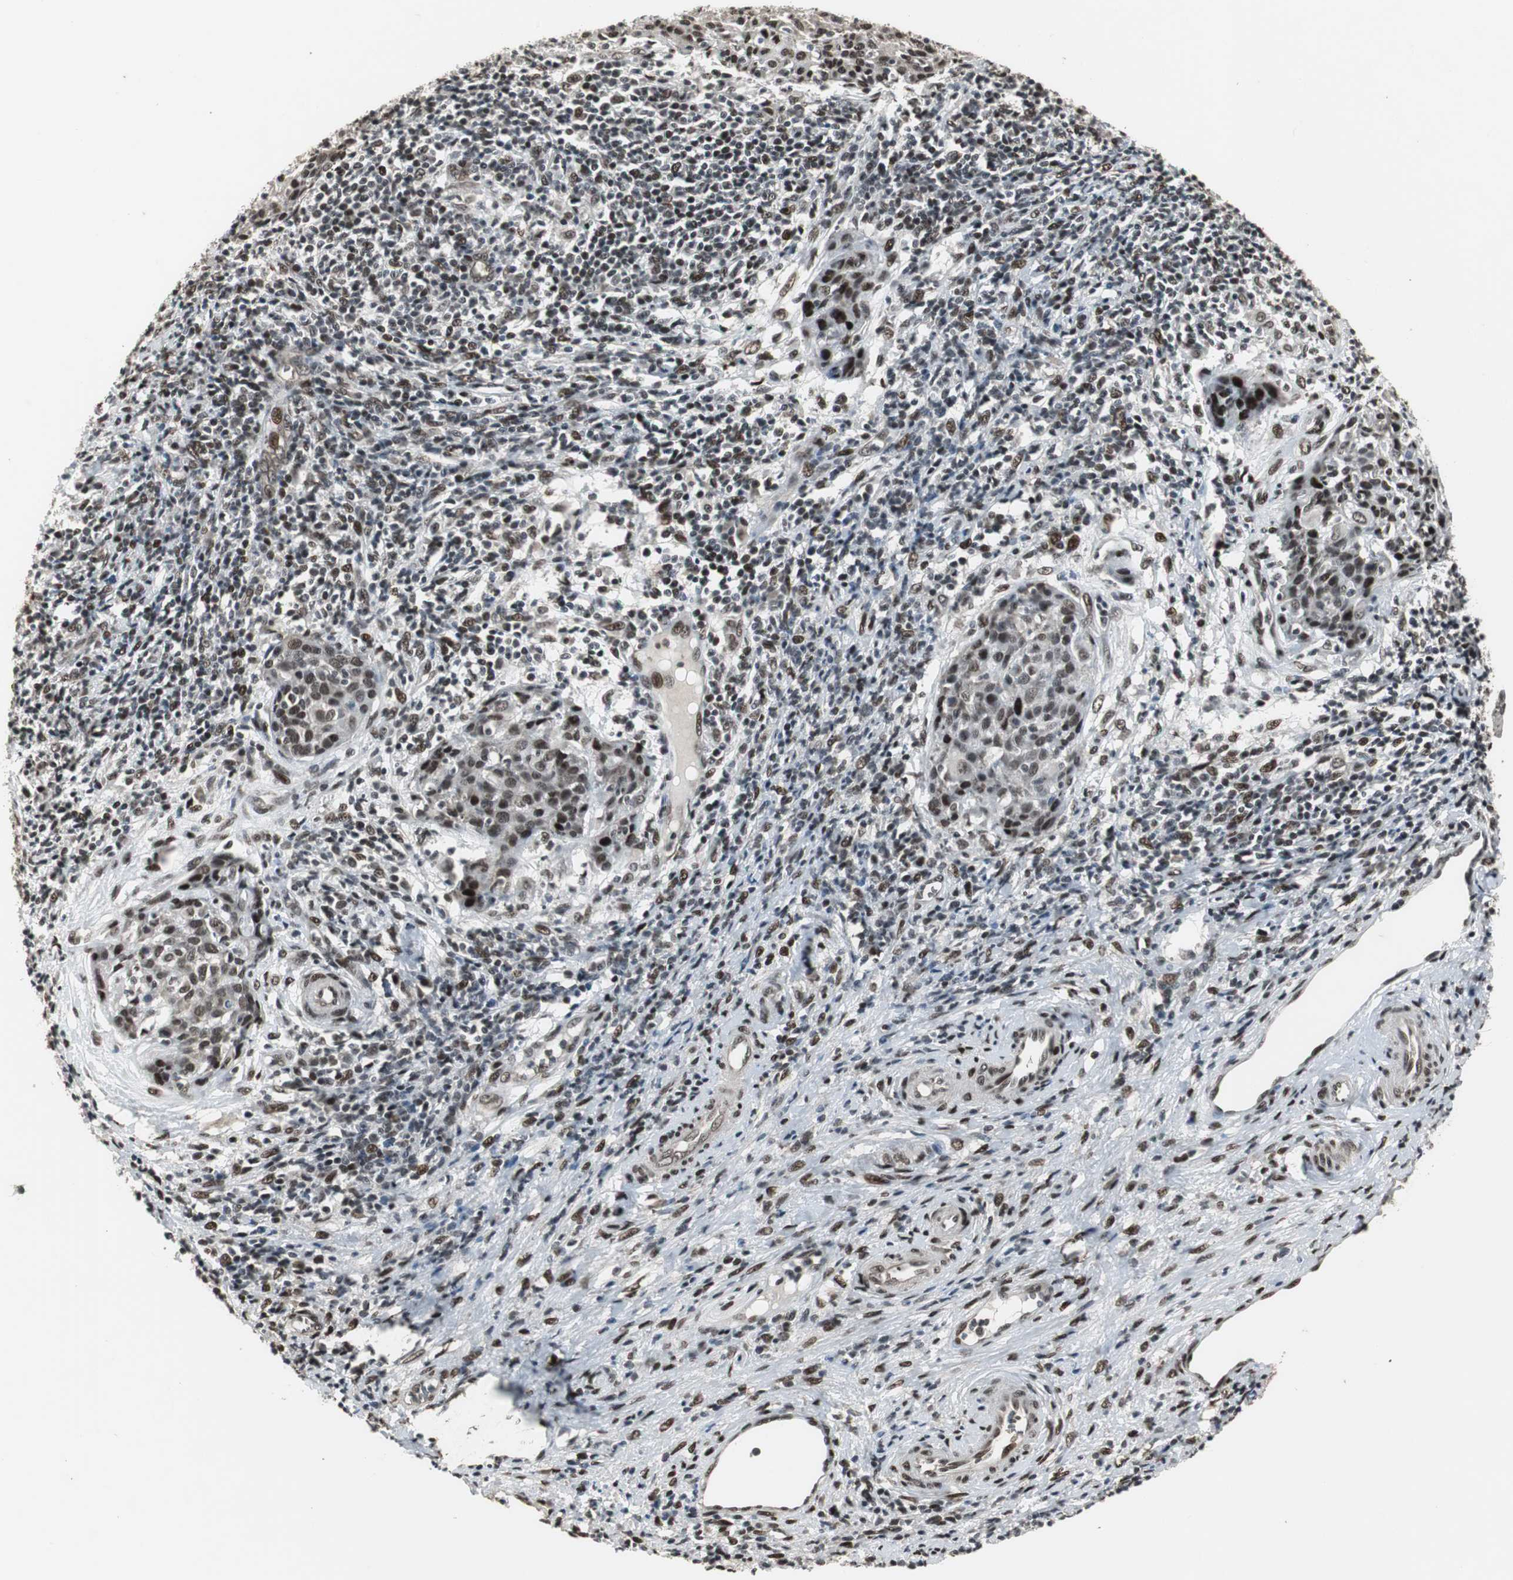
{"staining": {"intensity": "strong", "quantity": ">75%", "location": "nuclear"}, "tissue": "cervical cancer", "cell_type": "Tumor cells", "image_type": "cancer", "snomed": [{"axis": "morphology", "description": "Squamous cell carcinoma, NOS"}, {"axis": "topography", "description": "Cervix"}], "caption": "Cervical squamous cell carcinoma was stained to show a protein in brown. There is high levels of strong nuclear staining in about >75% of tumor cells. (DAB IHC with brightfield microscopy, high magnification).", "gene": "TAF5", "patient": {"sex": "female", "age": 38}}